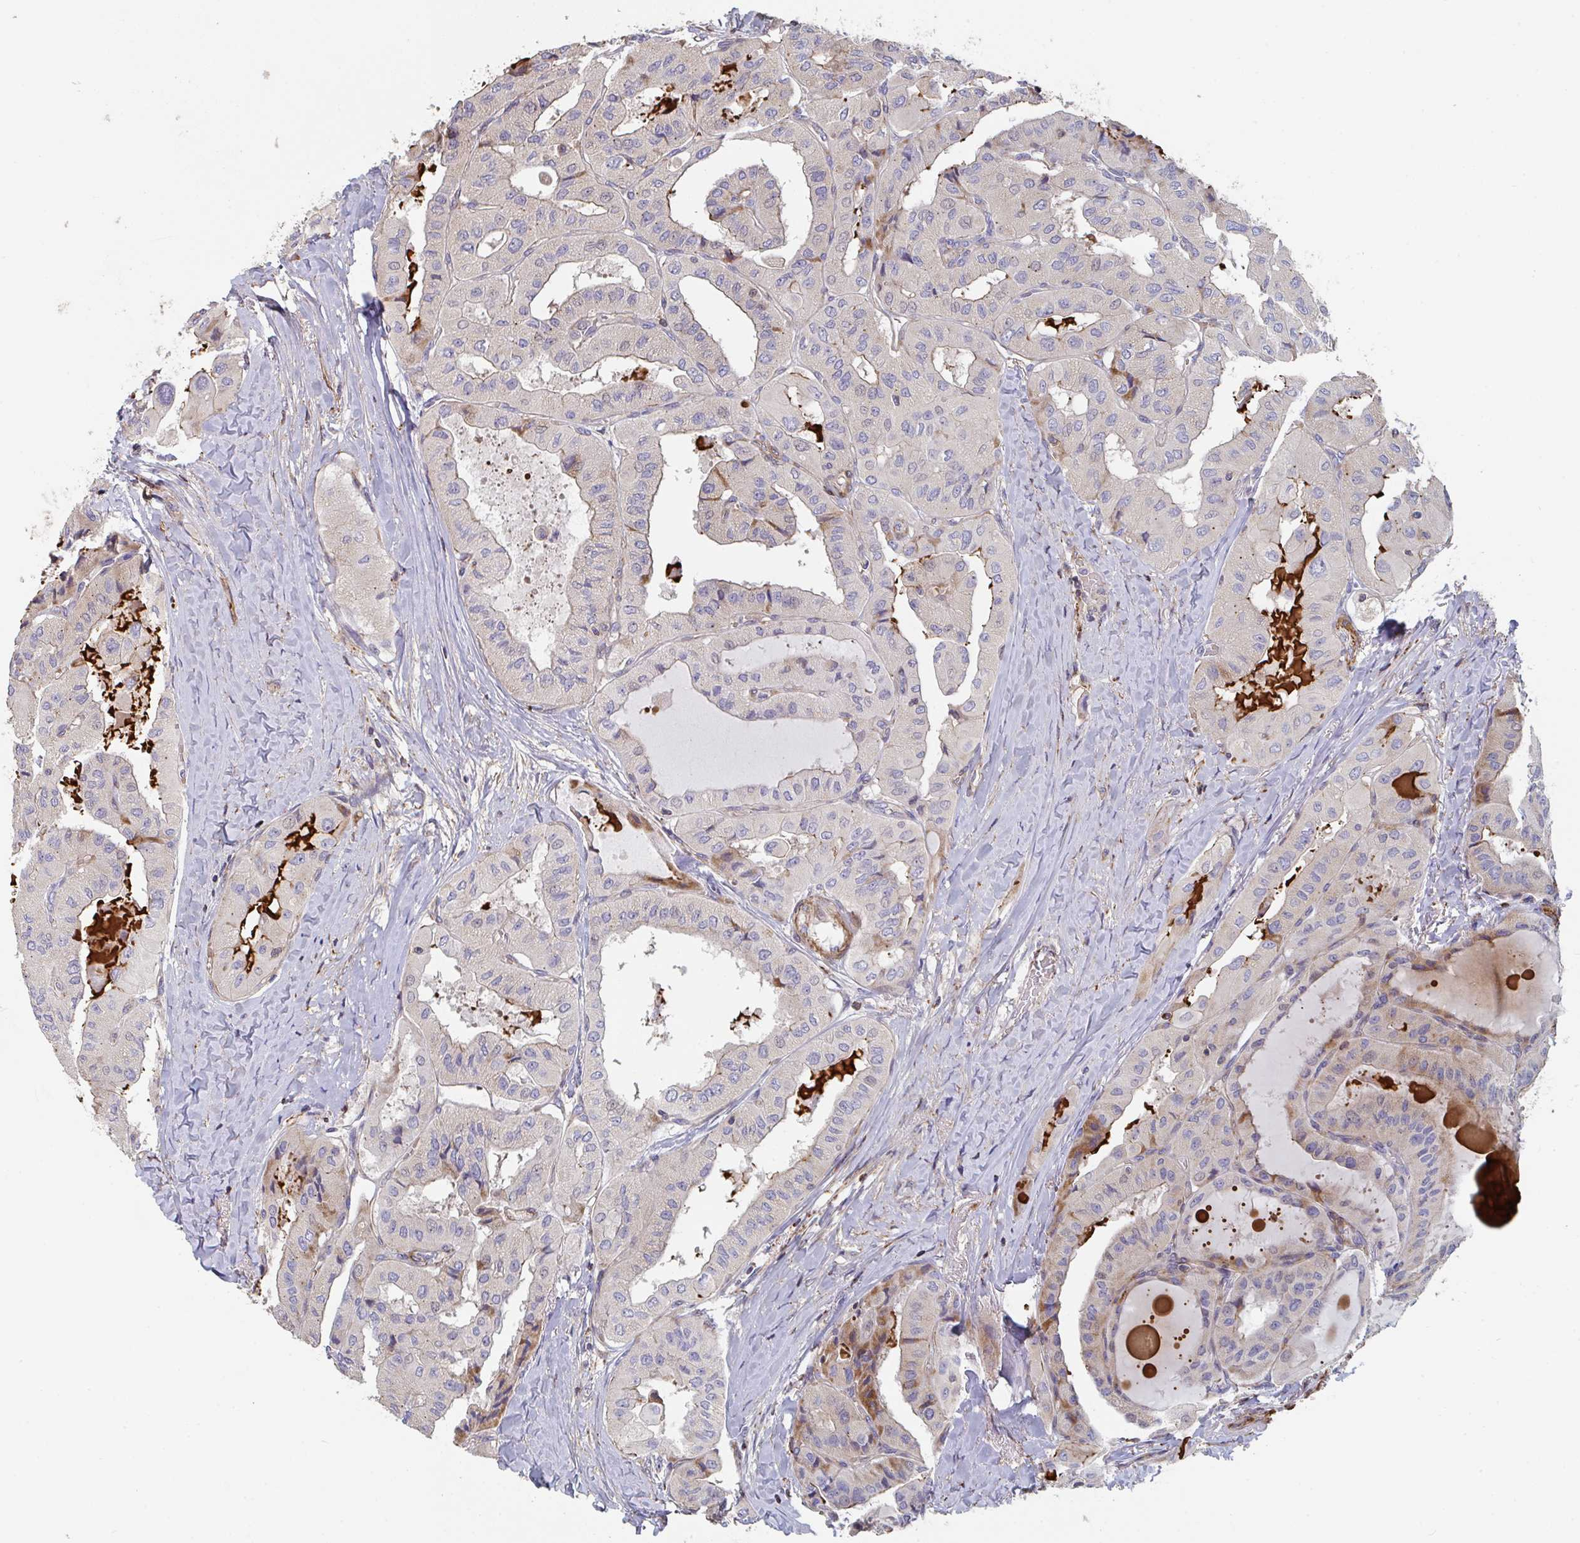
{"staining": {"intensity": "negative", "quantity": "none", "location": "none"}, "tissue": "thyroid cancer", "cell_type": "Tumor cells", "image_type": "cancer", "snomed": [{"axis": "morphology", "description": "Normal tissue, NOS"}, {"axis": "morphology", "description": "Papillary adenocarcinoma, NOS"}, {"axis": "topography", "description": "Thyroid gland"}], "caption": "The image exhibits no staining of tumor cells in thyroid cancer (papillary adenocarcinoma). (DAB immunohistochemistry (IHC) with hematoxylin counter stain).", "gene": "FZD2", "patient": {"sex": "female", "age": 59}}